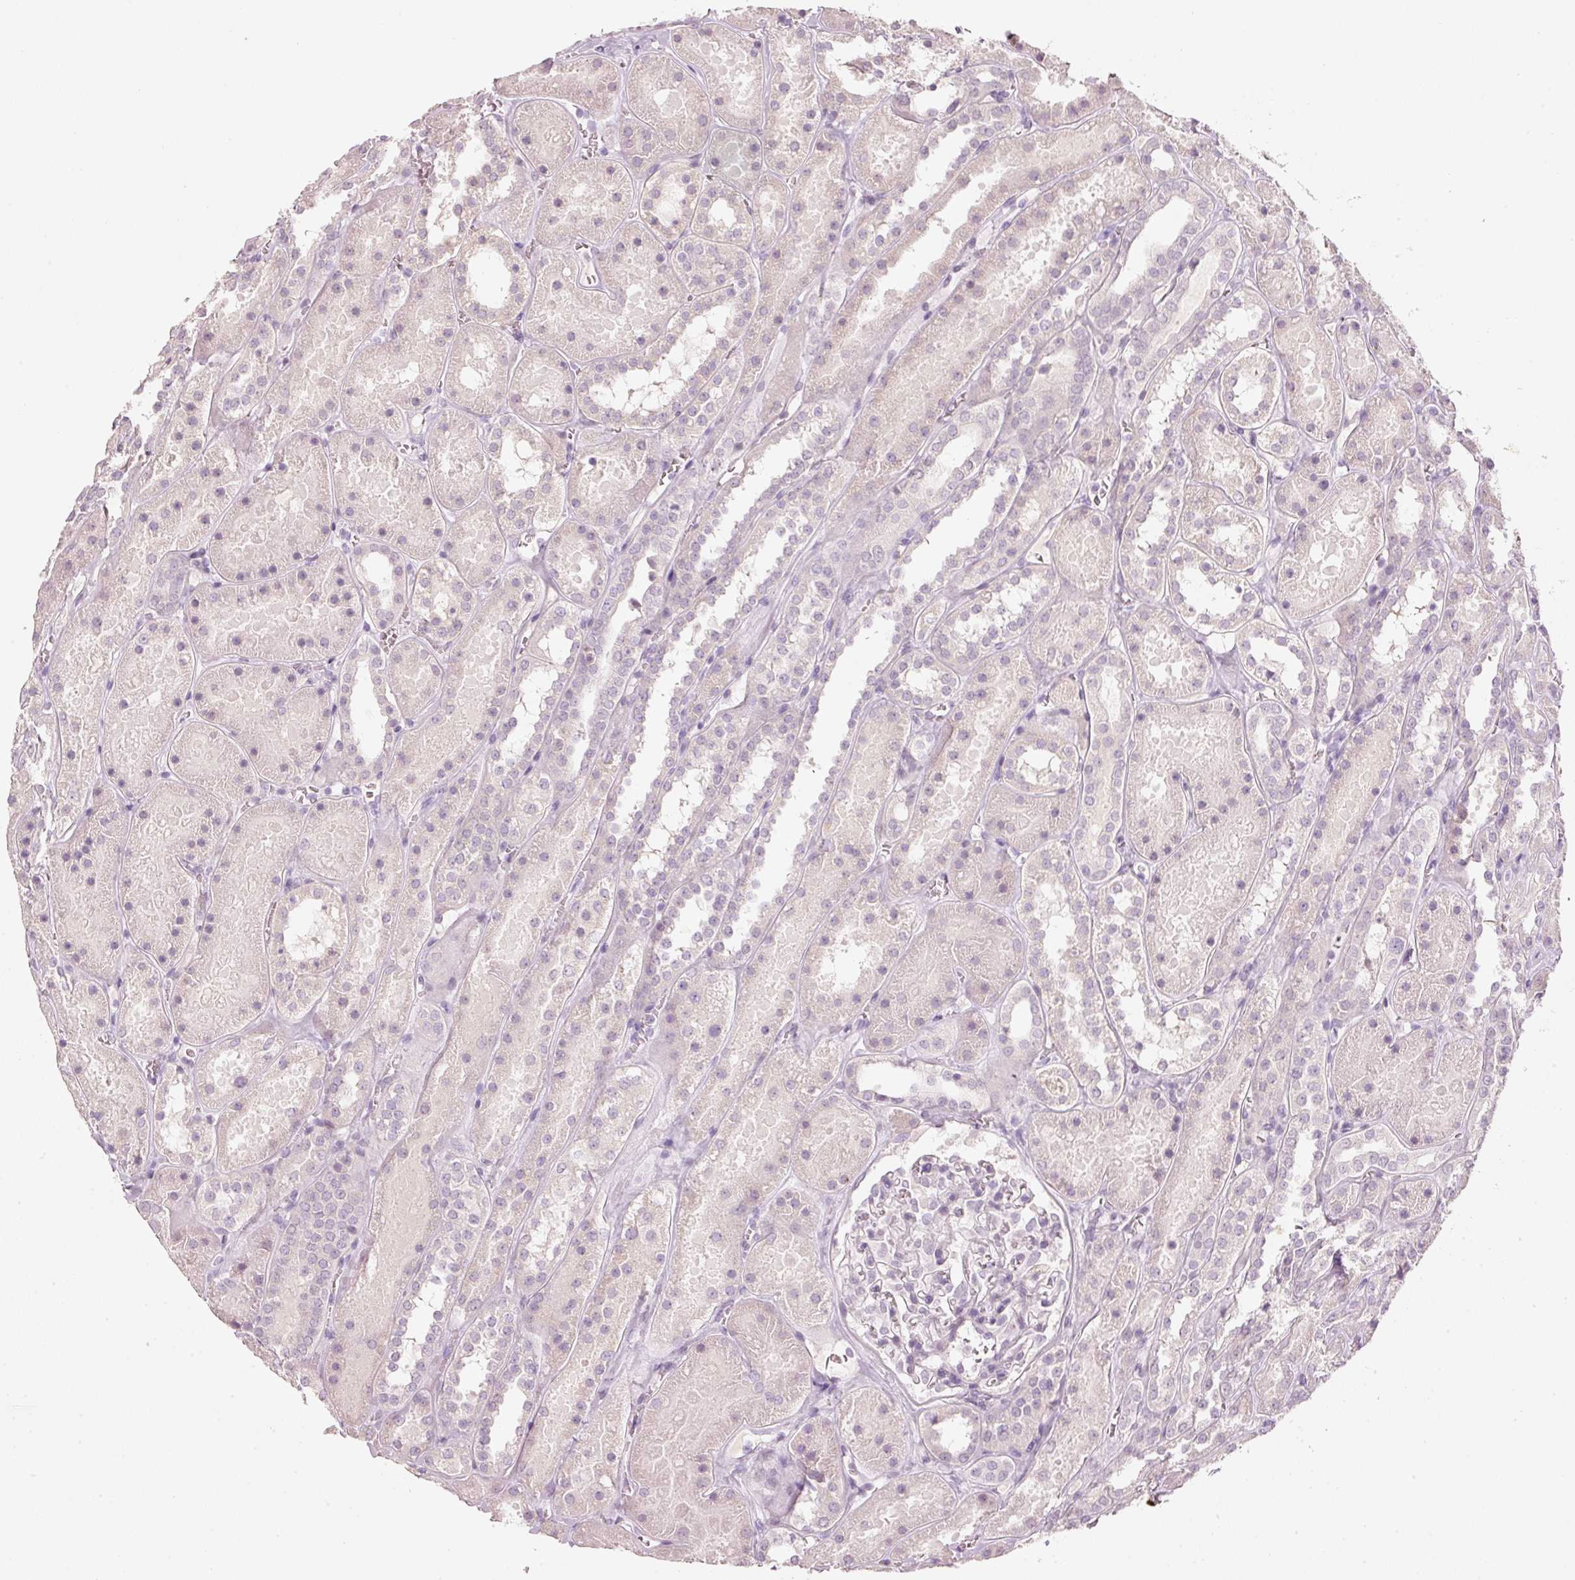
{"staining": {"intensity": "negative", "quantity": "none", "location": "none"}, "tissue": "kidney", "cell_type": "Cells in glomeruli", "image_type": "normal", "snomed": [{"axis": "morphology", "description": "Normal tissue, NOS"}, {"axis": "topography", "description": "Kidney"}], "caption": "The photomicrograph reveals no staining of cells in glomeruli in unremarkable kidney.", "gene": "STEAP1", "patient": {"sex": "female", "age": 41}}